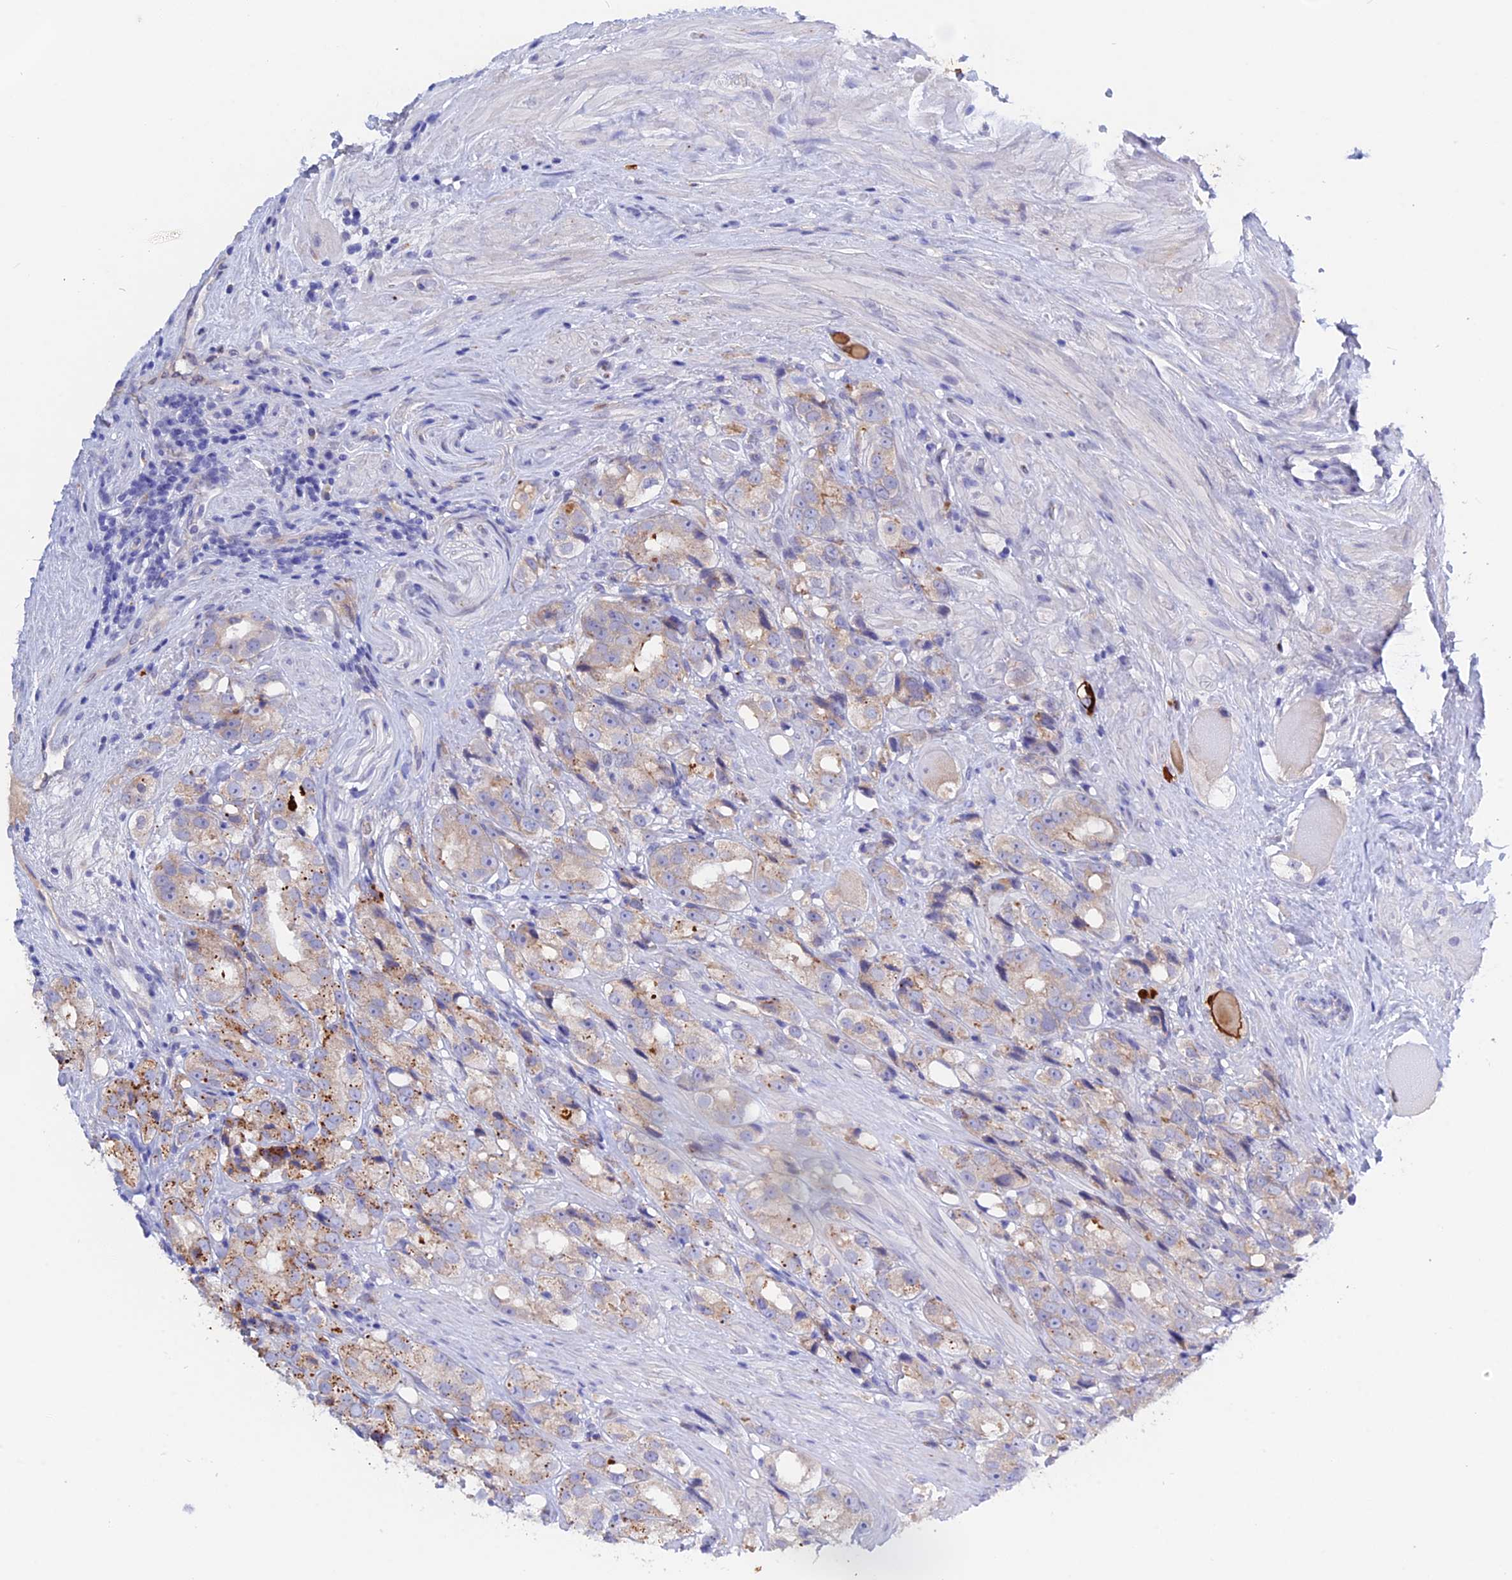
{"staining": {"intensity": "moderate", "quantity": "25%-75%", "location": "cytoplasmic/membranous"}, "tissue": "prostate cancer", "cell_type": "Tumor cells", "image_type": "cancer", "snomed": [{"axis": "morphology", "description": "Adenocarcinoma, NOS"}, {"axis": "topography", "description": "Prostate"}], "caption": "The image demonstrates staining of prostate cancer, revealing moderate cytoplasmic/membranous protein positivity (brown color) within tumor cells. Using DAB (3,3'-diaminobenzidine) (brown) and hematoxylin (blue) stains, captured at high magnification using brightfield microscopy.", "gene": "GK5", "patient": {"sex": "male", "age": 79}}